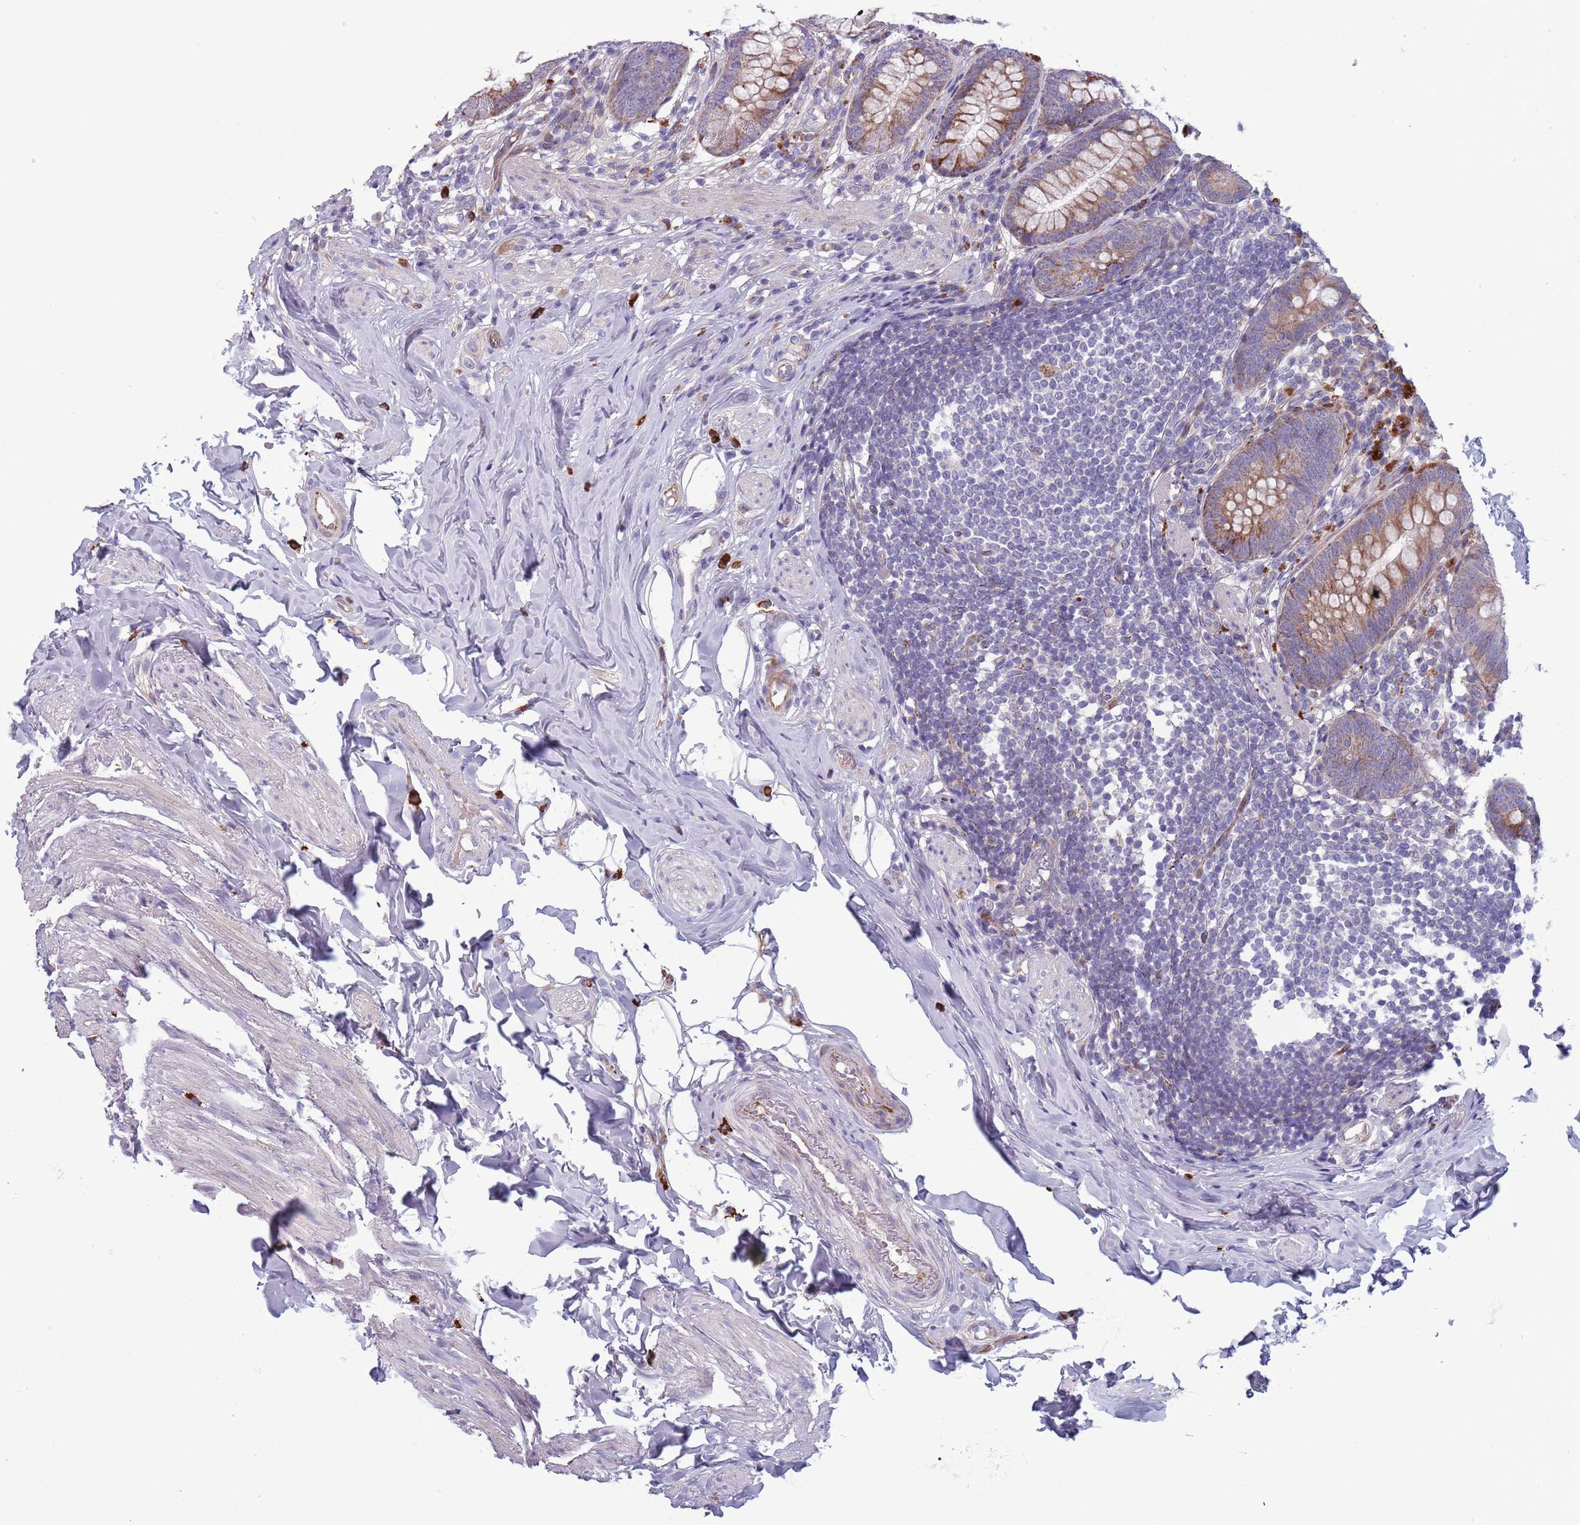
{"staining": {"intensity": "strong", "quantity": ">75%", "location": "cytoplasmic/membranous"}, "tissue": "appendix", "cell_type": "Glandular cells", "image_type": "normal", "snomed": [{"axis": "morphology", "description": "Normal tissue, NOS"}, {"axis": "topography", "description": "Appendix"}], "caption": "Glandular cells display high levels of strong cytoplasmic/membranous positivity in about >75% of cells in normal appendix.", "gene": "TYW1B", "patient": {"sex": "female", "age": 62}}